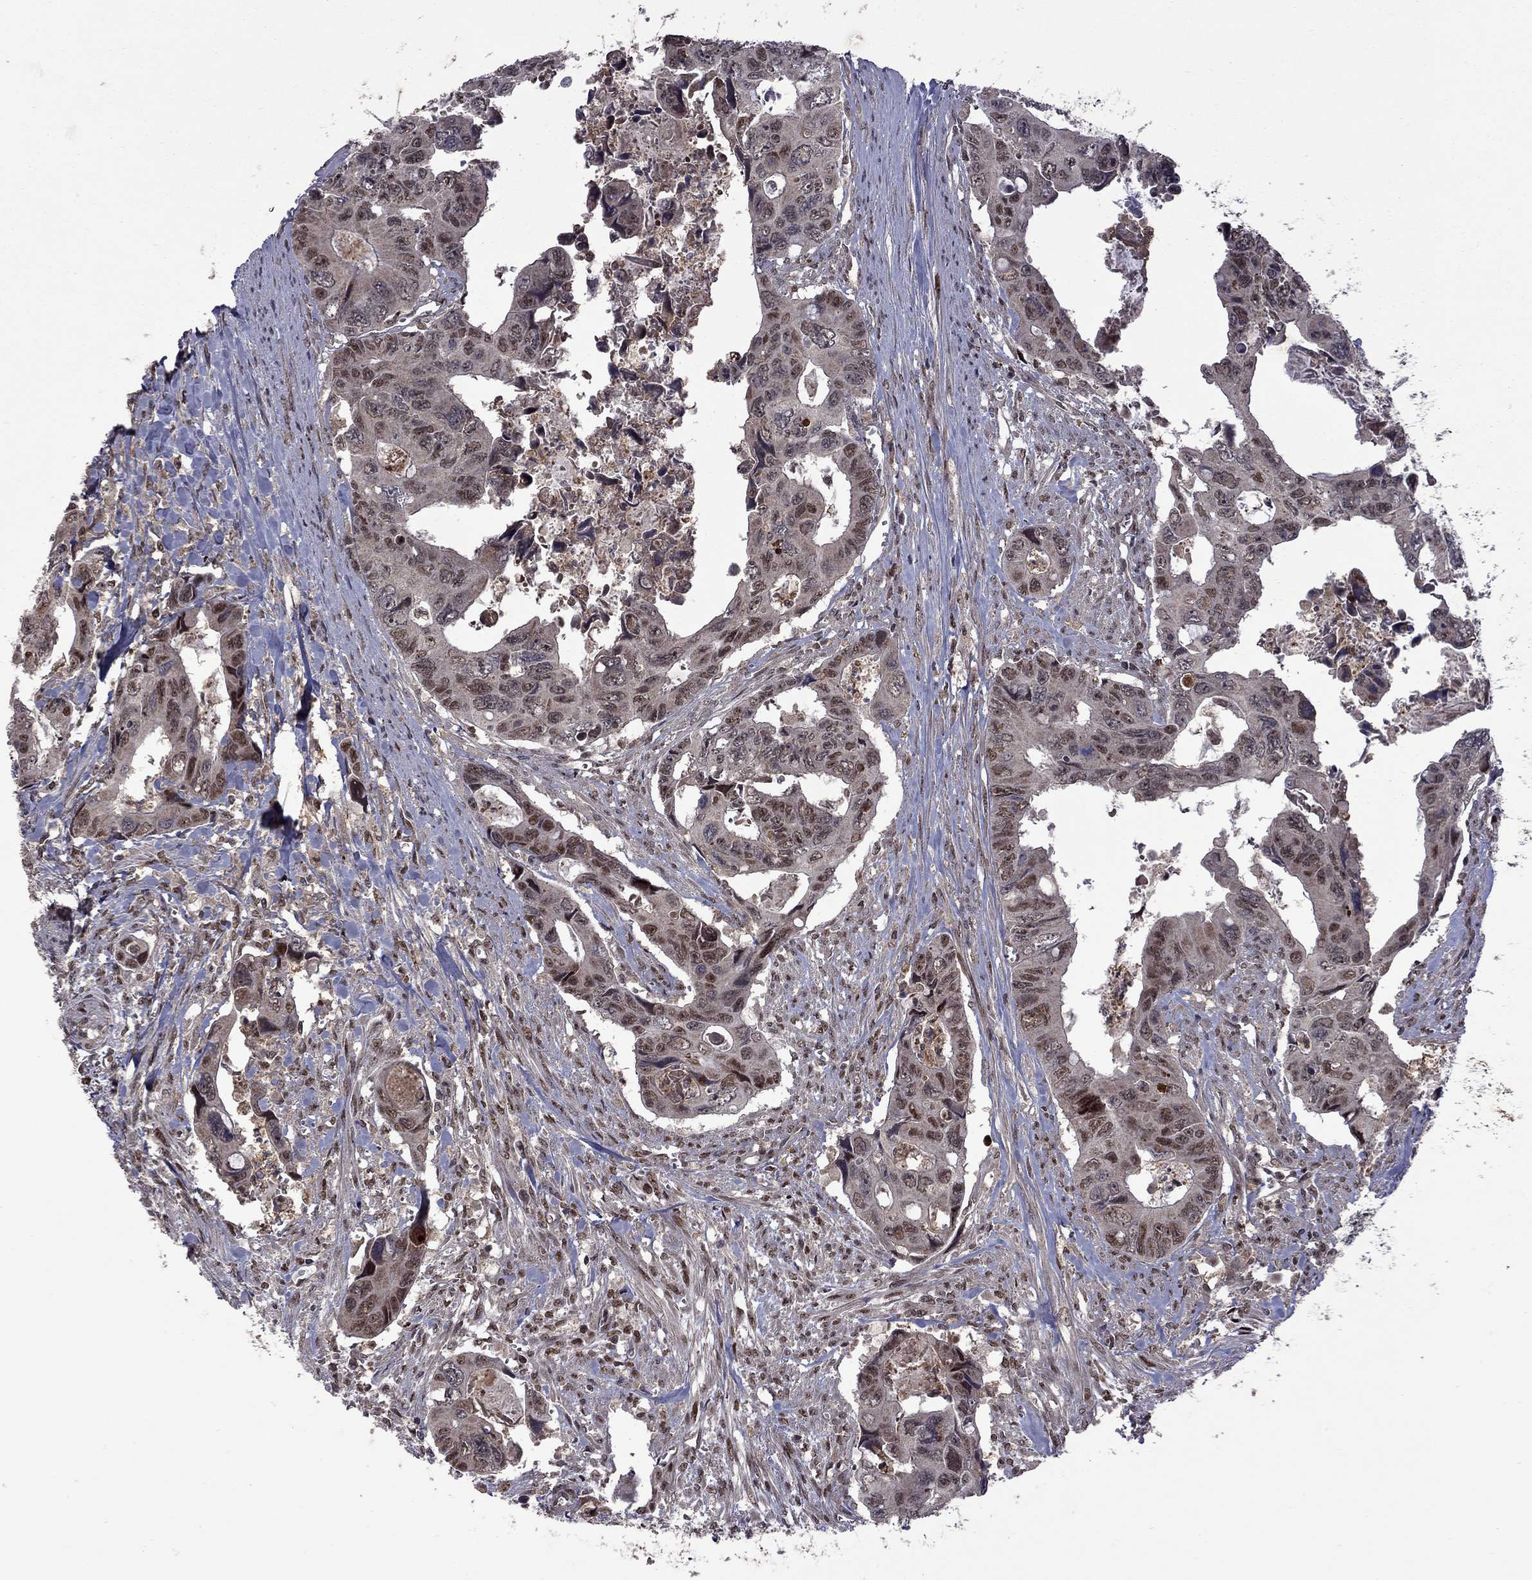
{"staining": {"intensity": "moderate", "quantity": "<25%", "location": "cytoplasmic/membranous"}, "tissue": "colorectal cancer", "cell_type": "Tumor cells", "image_type": "cancer", "snomed": [{"axis": "morphology", "description": "Adenocarcinoma, NOS"}, {"axis": "topography", "description": "Rectum"}], "caption": "Tumor cells reveal low levels of moderate cytoplasmic/membranous positivity in about <25% of cells in human adenocarcinoma (colorectal).", "gene": "IPP", "patient": {"sex": "male", "age": 62}}